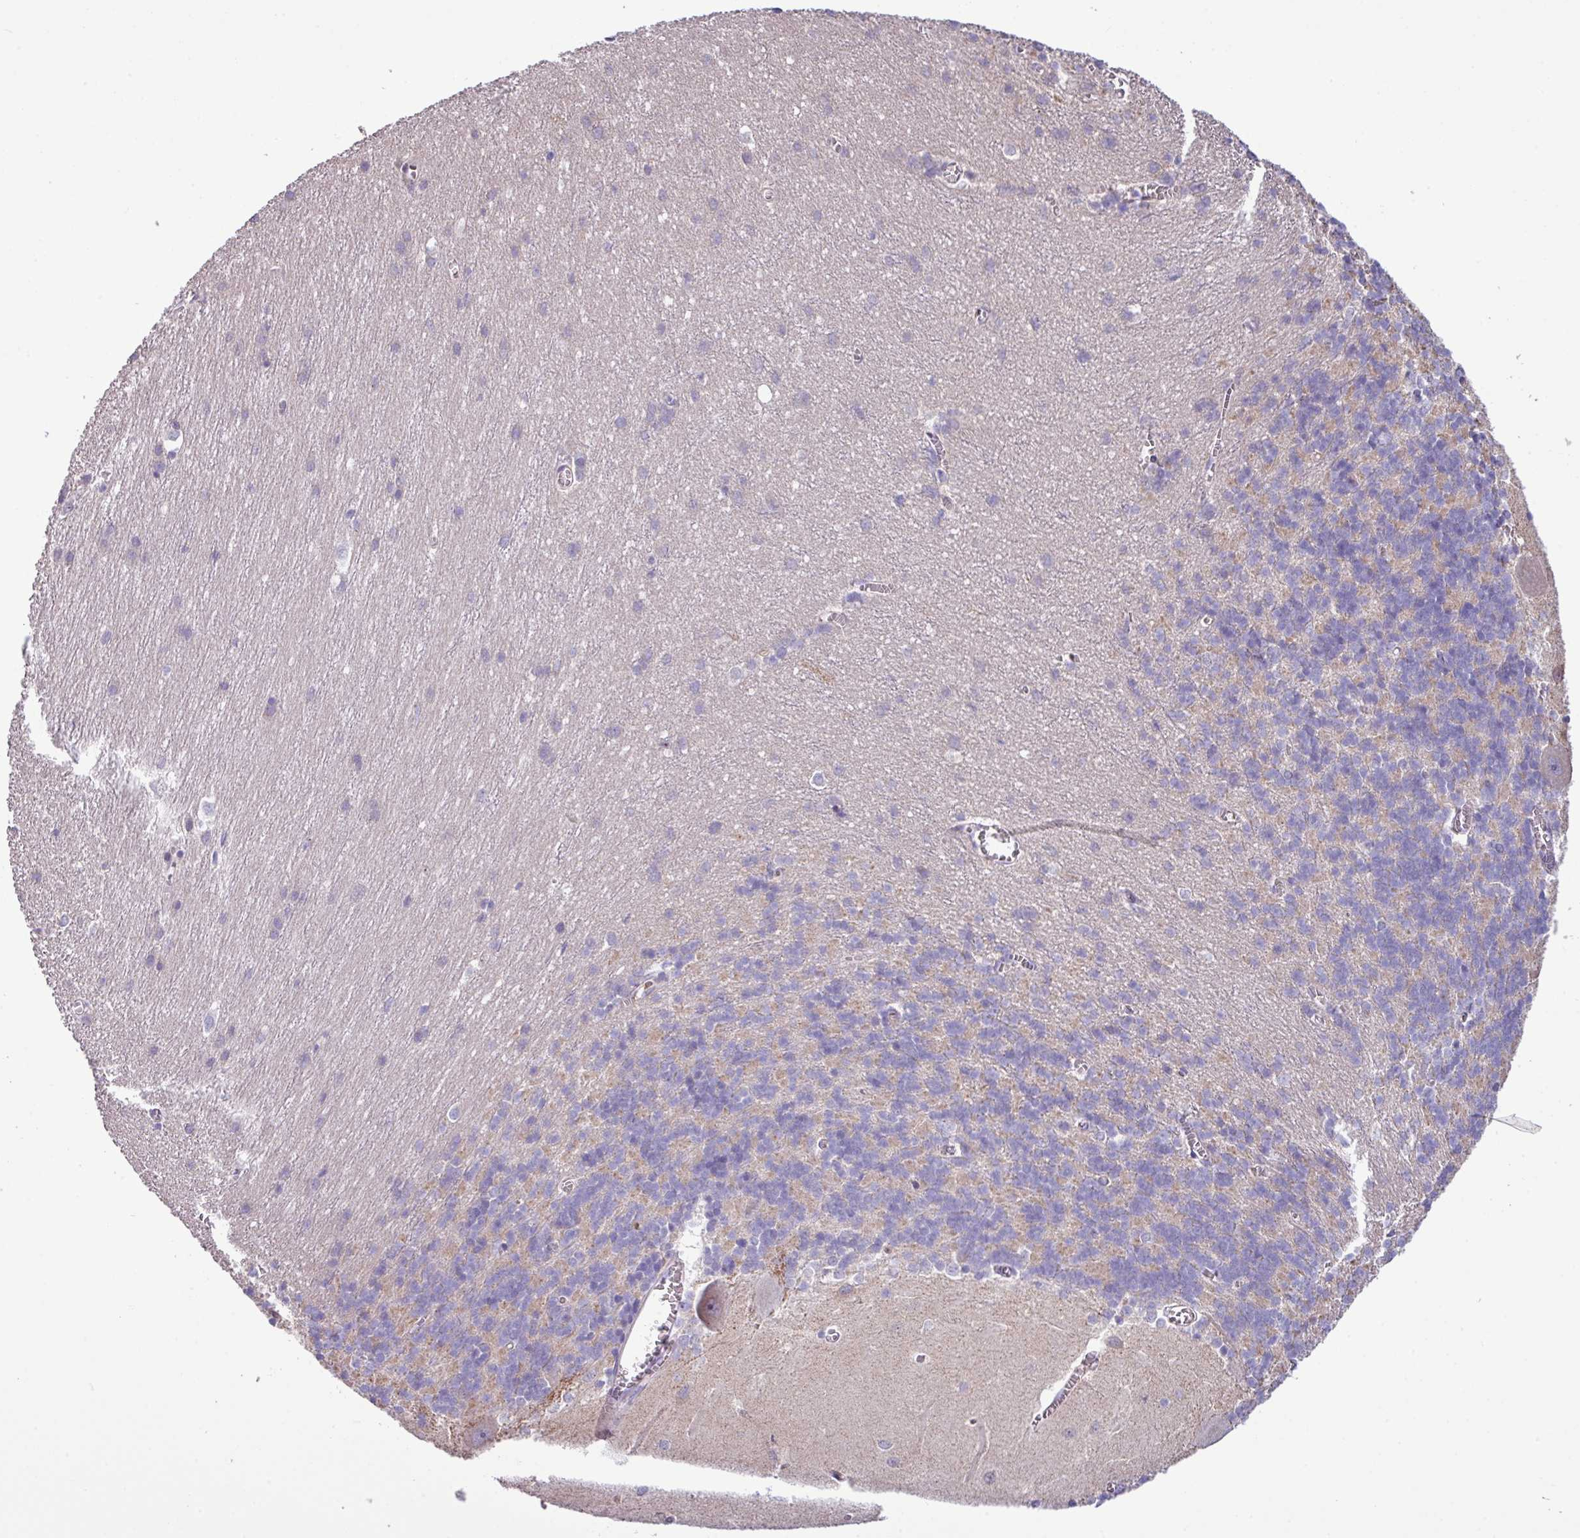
{"staining": {"intensity": "negative", "quantity": "none", "location": "none"}, "tissue": "cerebellum", "cell_type": "Cells in granular layer", "image_type": "normal", "snomed": [{"axis": "morphology", "description": "Normal tissue, NOS"}, {"axis": "topography", "description": "Cerebellum"}], "caption": "IHC photomicrograph of unremarkable cerebellum: human cerebellum stained with DAB (3,3'-diaminobenzidine) exhibits no significant protein expression in cells in granular layer. (Immunohistochemistry (ihc), brightfield microscopy, high magnification).", "gene": "IRGC", "patient": {"sex": "male", "age": 37}}